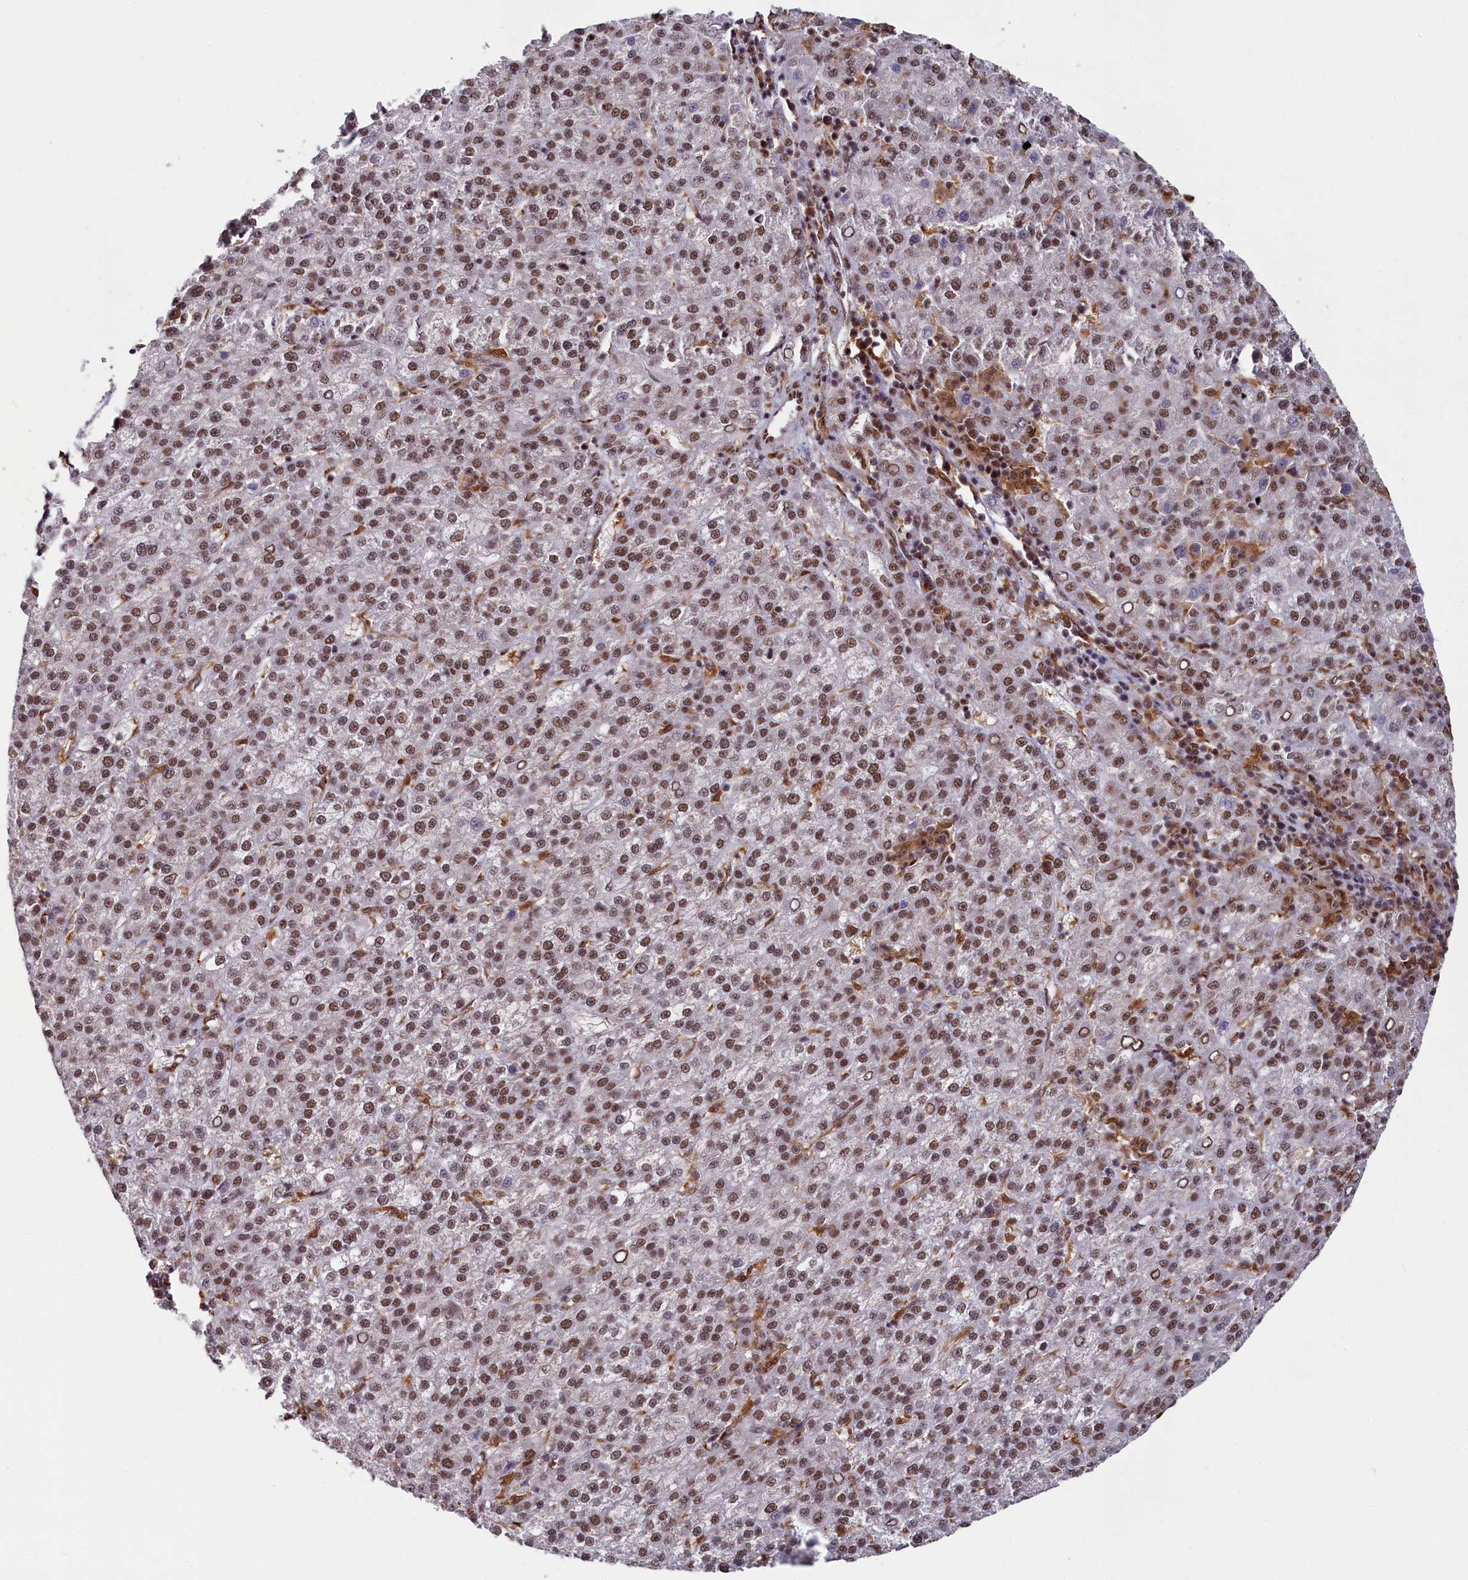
{"staining": {"intensity": "moderate", "quantity": ">75%", "location": "cytoplasmic/membranous,nuclear"}, "tissue": "liver cancer", "cell_type": "Tumor cells", "image_type": "cancer", "snomed": [{"axis": "morphology", "description": "Carcinoma, Hepatocellular, NOS"}, {"axis": "topography", "description": "Liver"}], "caption": "Moderate cytoplasmic/membranous and nuclear expression is seen in approximately >75% of tumor cells in liver hepatocellular carcinoma. (Stains: DAB in brown, nuclei in blue, Microscopy: brightfield microscopy at high magnification).", "gene": "PPHLN1", "patient": {"sex": "female", "age": 58}}